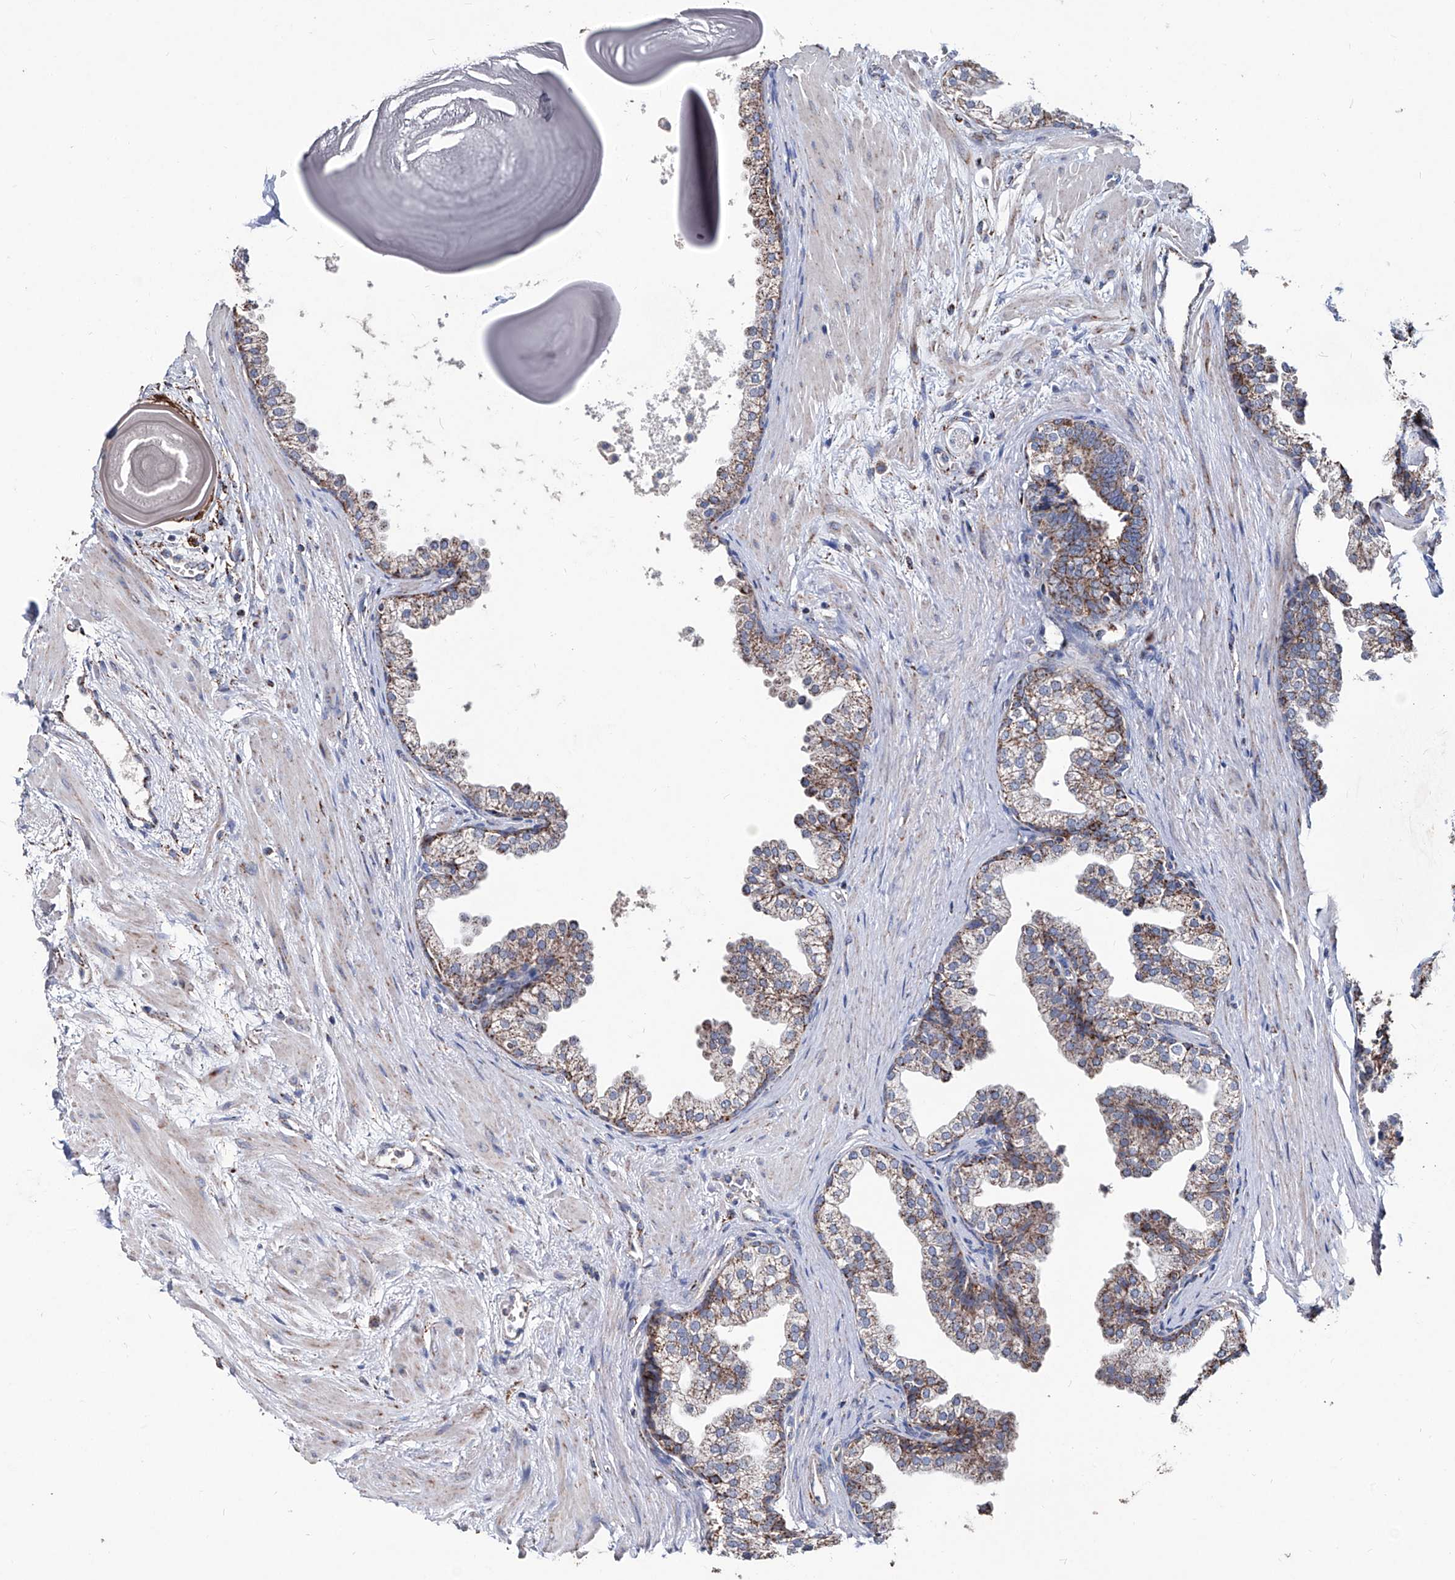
{"staining": {"intensity": "moderate", "quantity": ">75%", "location": "cytoplasmic/membranous"}, "tissue": "prostate", "cell_type": "Glandular cells", "image_type": "normal", "snomed": [{"axis": "morphology", "description": "Normal tissue, NOS"}, {"axis": "topography", "description": "Prostate"}], "caption": "Prostate stained for a protein demonstrates moderate cytoplasmic/membranous positivity in glandular cells. (DAB IHC, brown staining for protein, blue staining for nuclei).", "gene": "NHS", "patient": {"sex": "male", "age": 48}}